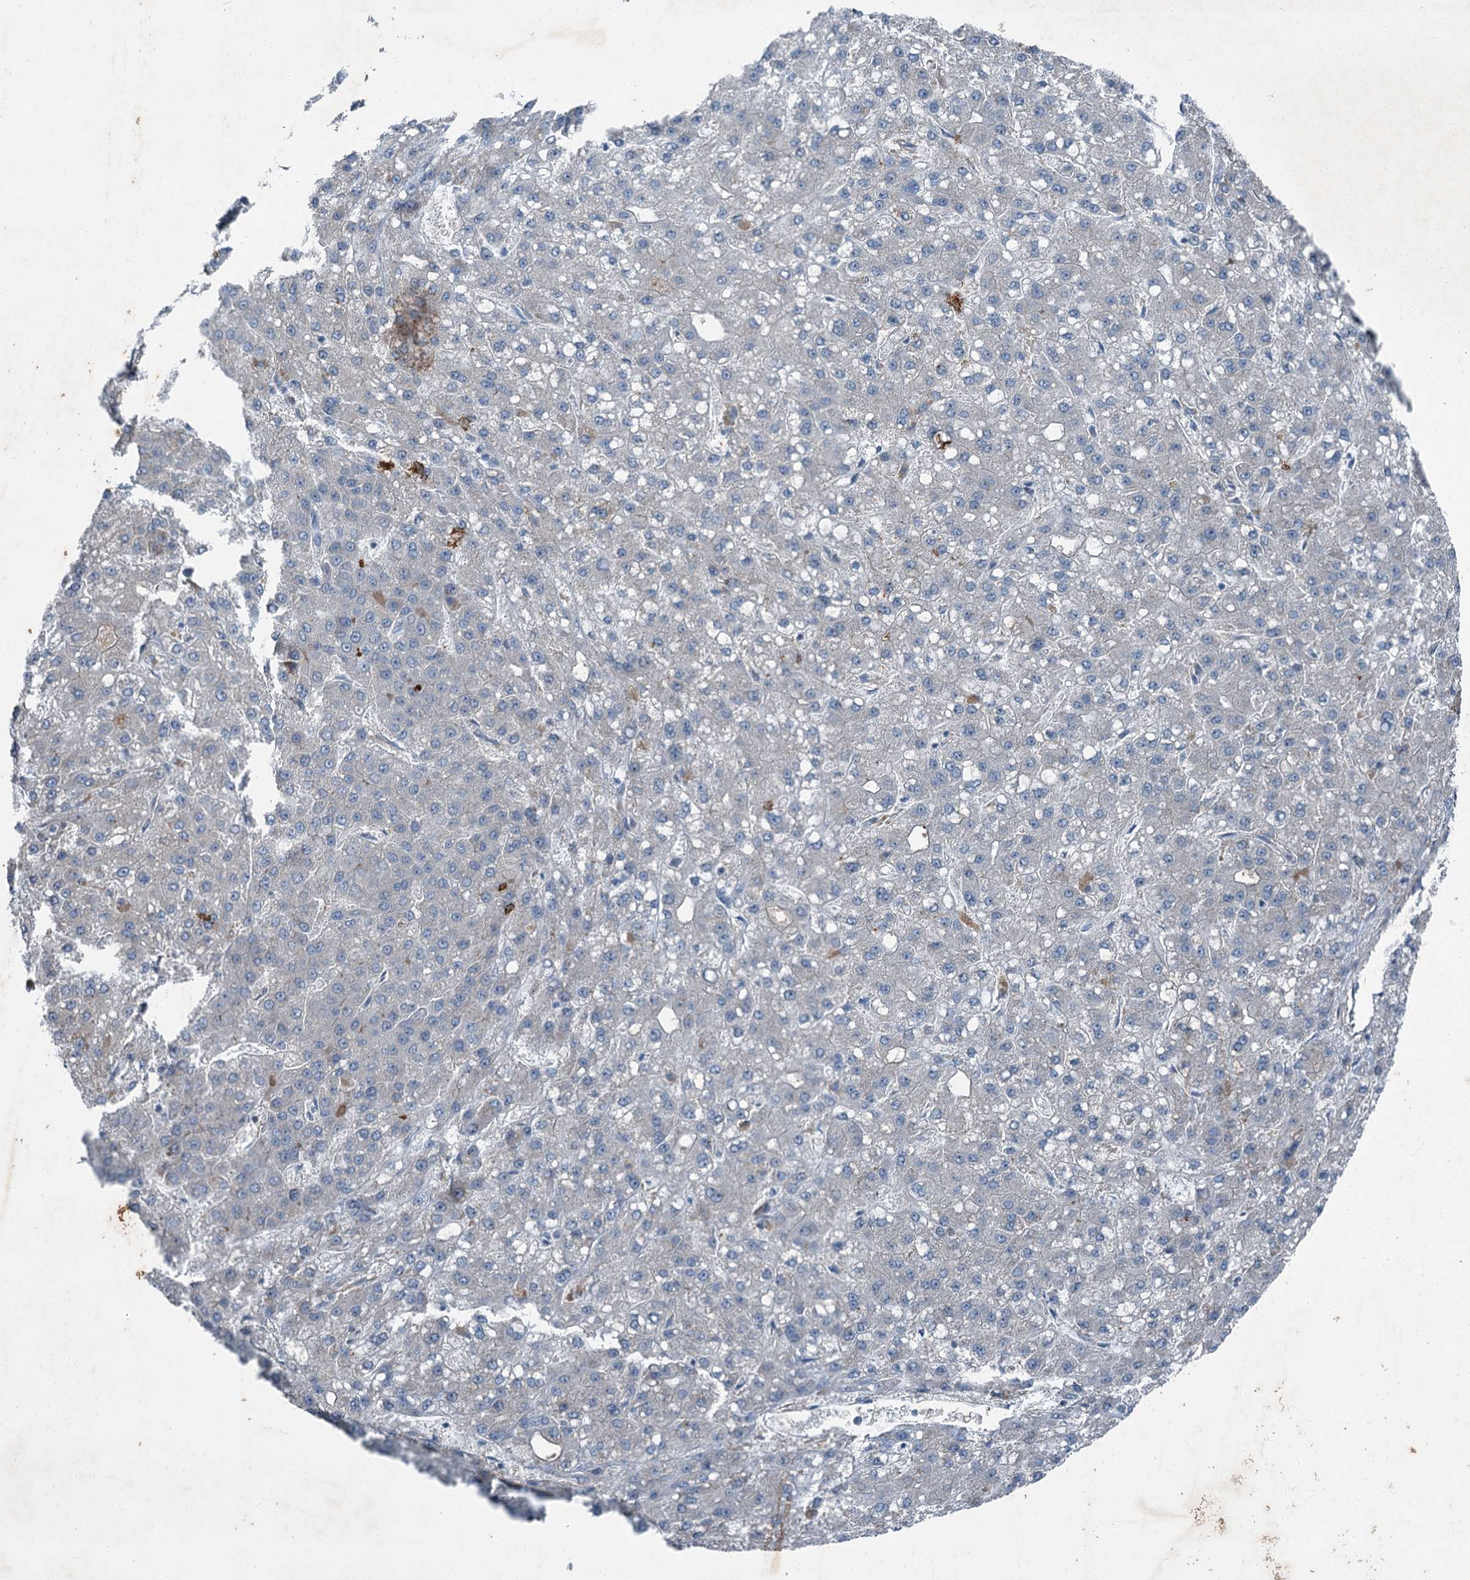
{"staining": {"intensity": "weak", "quantity": "<25%", "location": "cytoplasmic/membranous"}, "tissue": "liver cancer", "cell_type": "Tumor cells", "image_type": "cancer", "snomed": [{"axis": "morphology", "description": "Carcinoma, Hepatocellular, NOS"}, {"axis": "topography", "description": "Liver"}], "caption": "Hepatocellular carcinoma (liver) was stained to show a protein in brown. There is no significant positivity in tumor cells.", "gene": "AXL", "patient": {"sex": "male", "age": 67}}